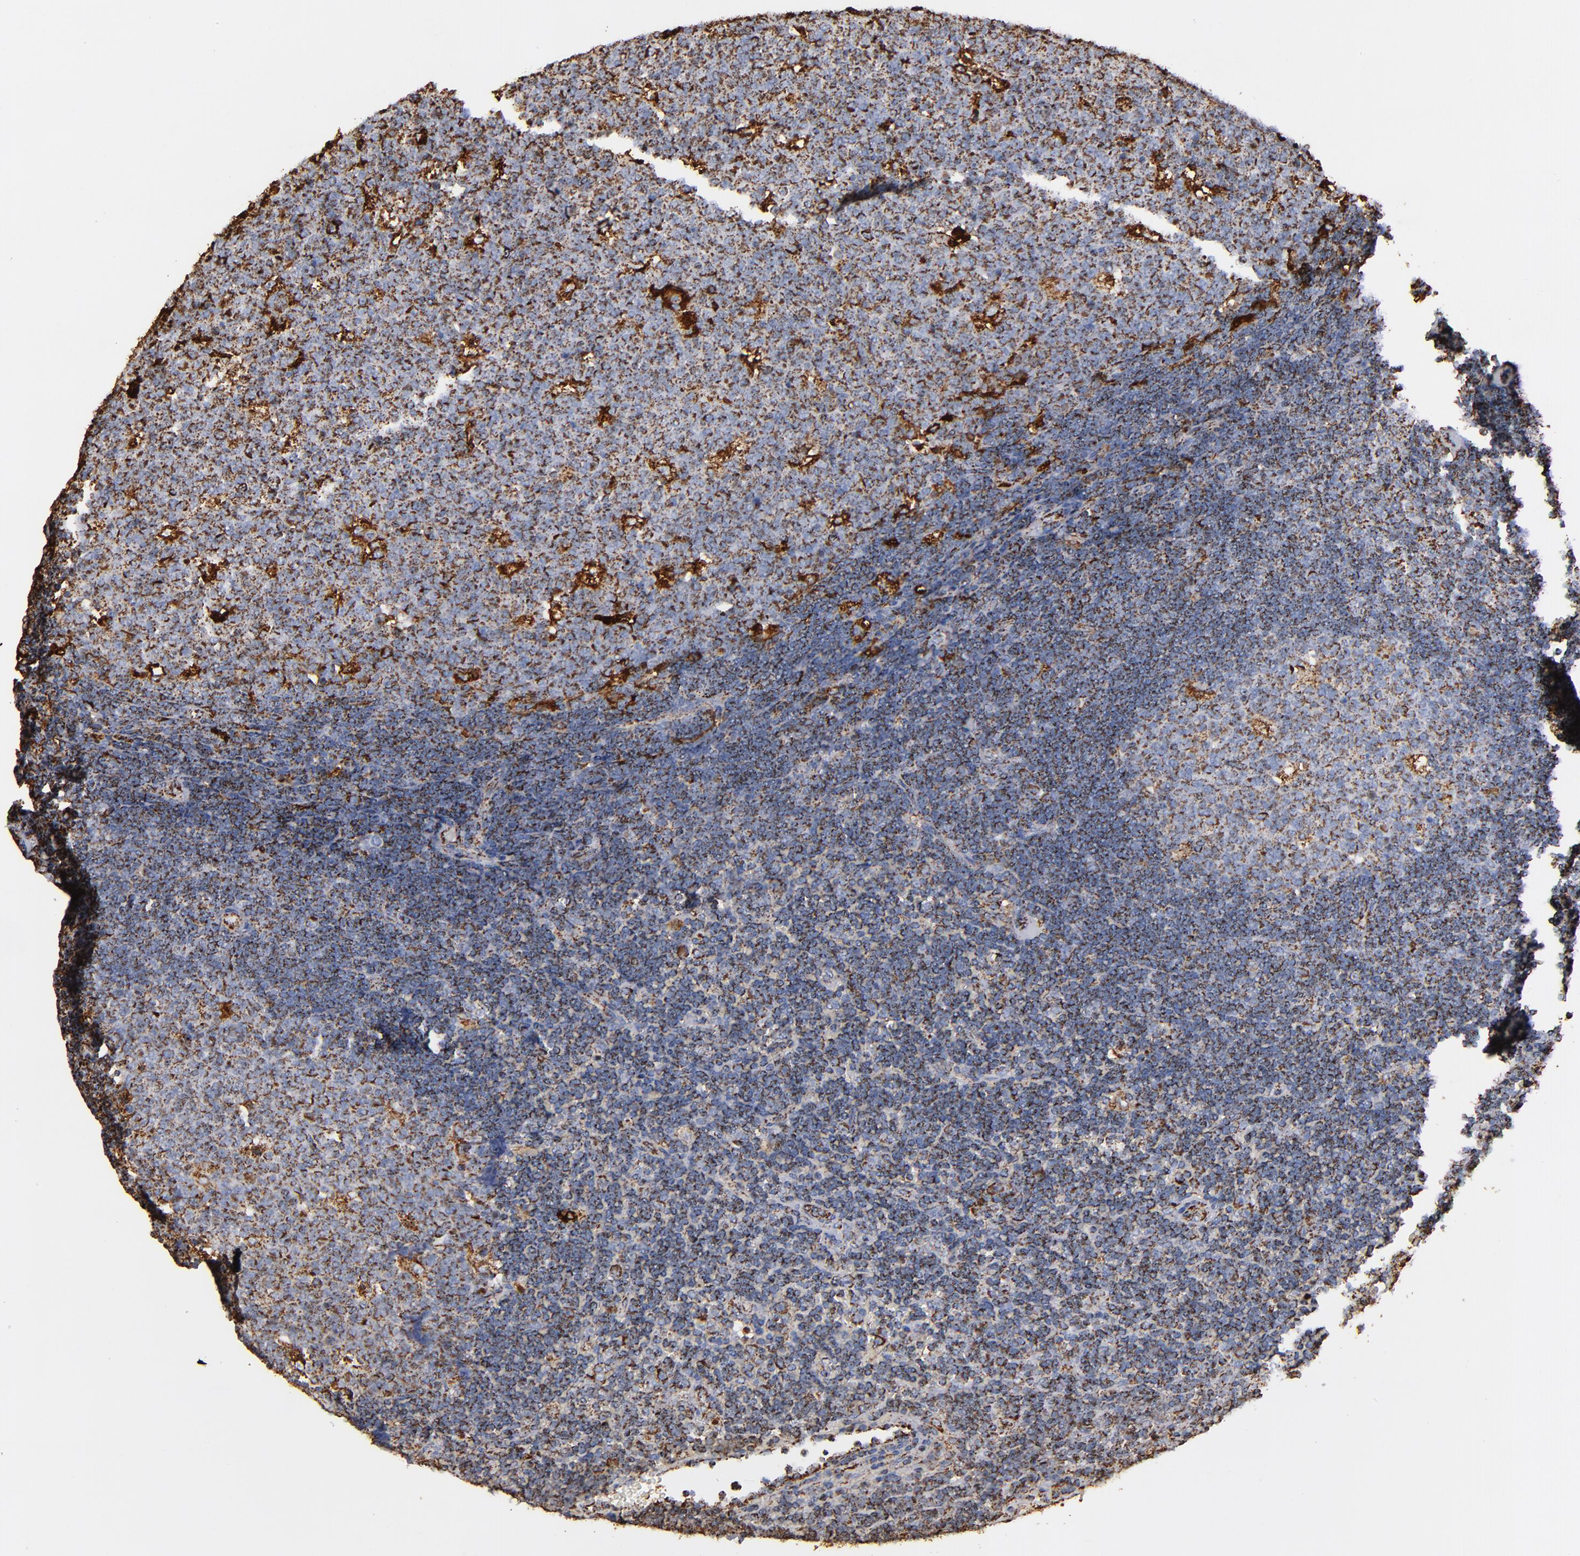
{"staining": {"intensity": "moderate", "quantity": ">75%", "location": "cytoplasmic/membranous"}, "tissue": "lymph node", "cell_type": "Germinal center cells", "image_type": "normal", "snomed": [{"axis": "morphology", "description": "Normal tissue, NOS"}, {"axis": "topography", "description": "Lymph node"}, {"axis": "topography", "description": "Salivary gland"}], "caption": "Moderate cytoplasmic/membranous staining for a protein is present in about >75% of germinal center cells of benign lymph node using immunohistochemistry.", "gene": "SOD2", "patient": {"sex": "male", "age": 8}}